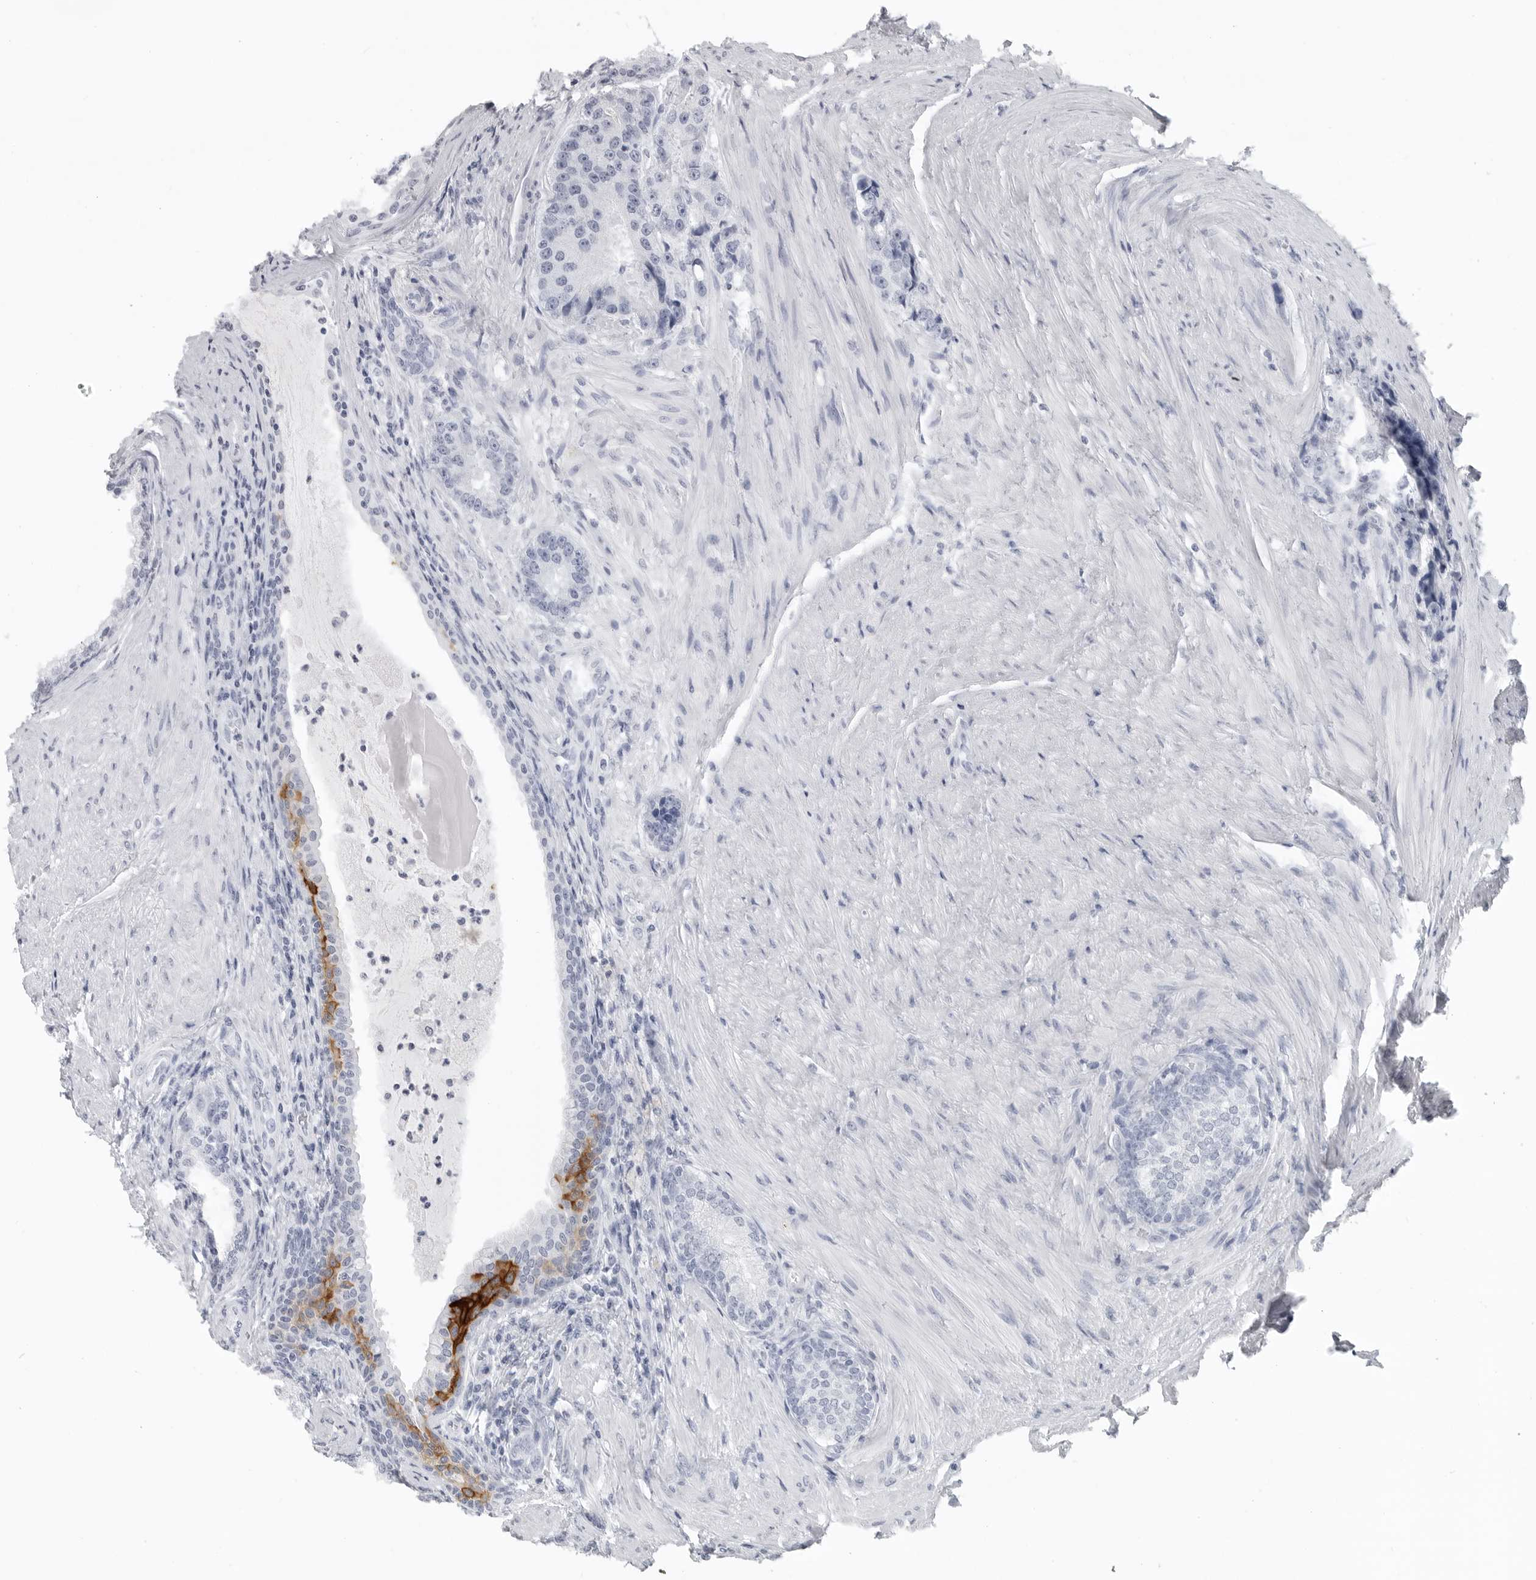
{"staining": {"intensity": "negative", "quantity": "none", "location": "none"}, "tissue": "prostate cancer", "cell_type": "Tumor cells", "image_type": "cancer", "snomed": [{"axis": "morphology", "description": "Adenocarcinoma, High grade"}, {"axis": "topography", "description": "Prostate"}], "caption": "This is an IHC photomicrograph of human prostate cancer (high-grade adenocarcinoma). There is no expression in tumor cells.", "gene": "LY6D", "patient": {"sex": "male", "age": 60}}